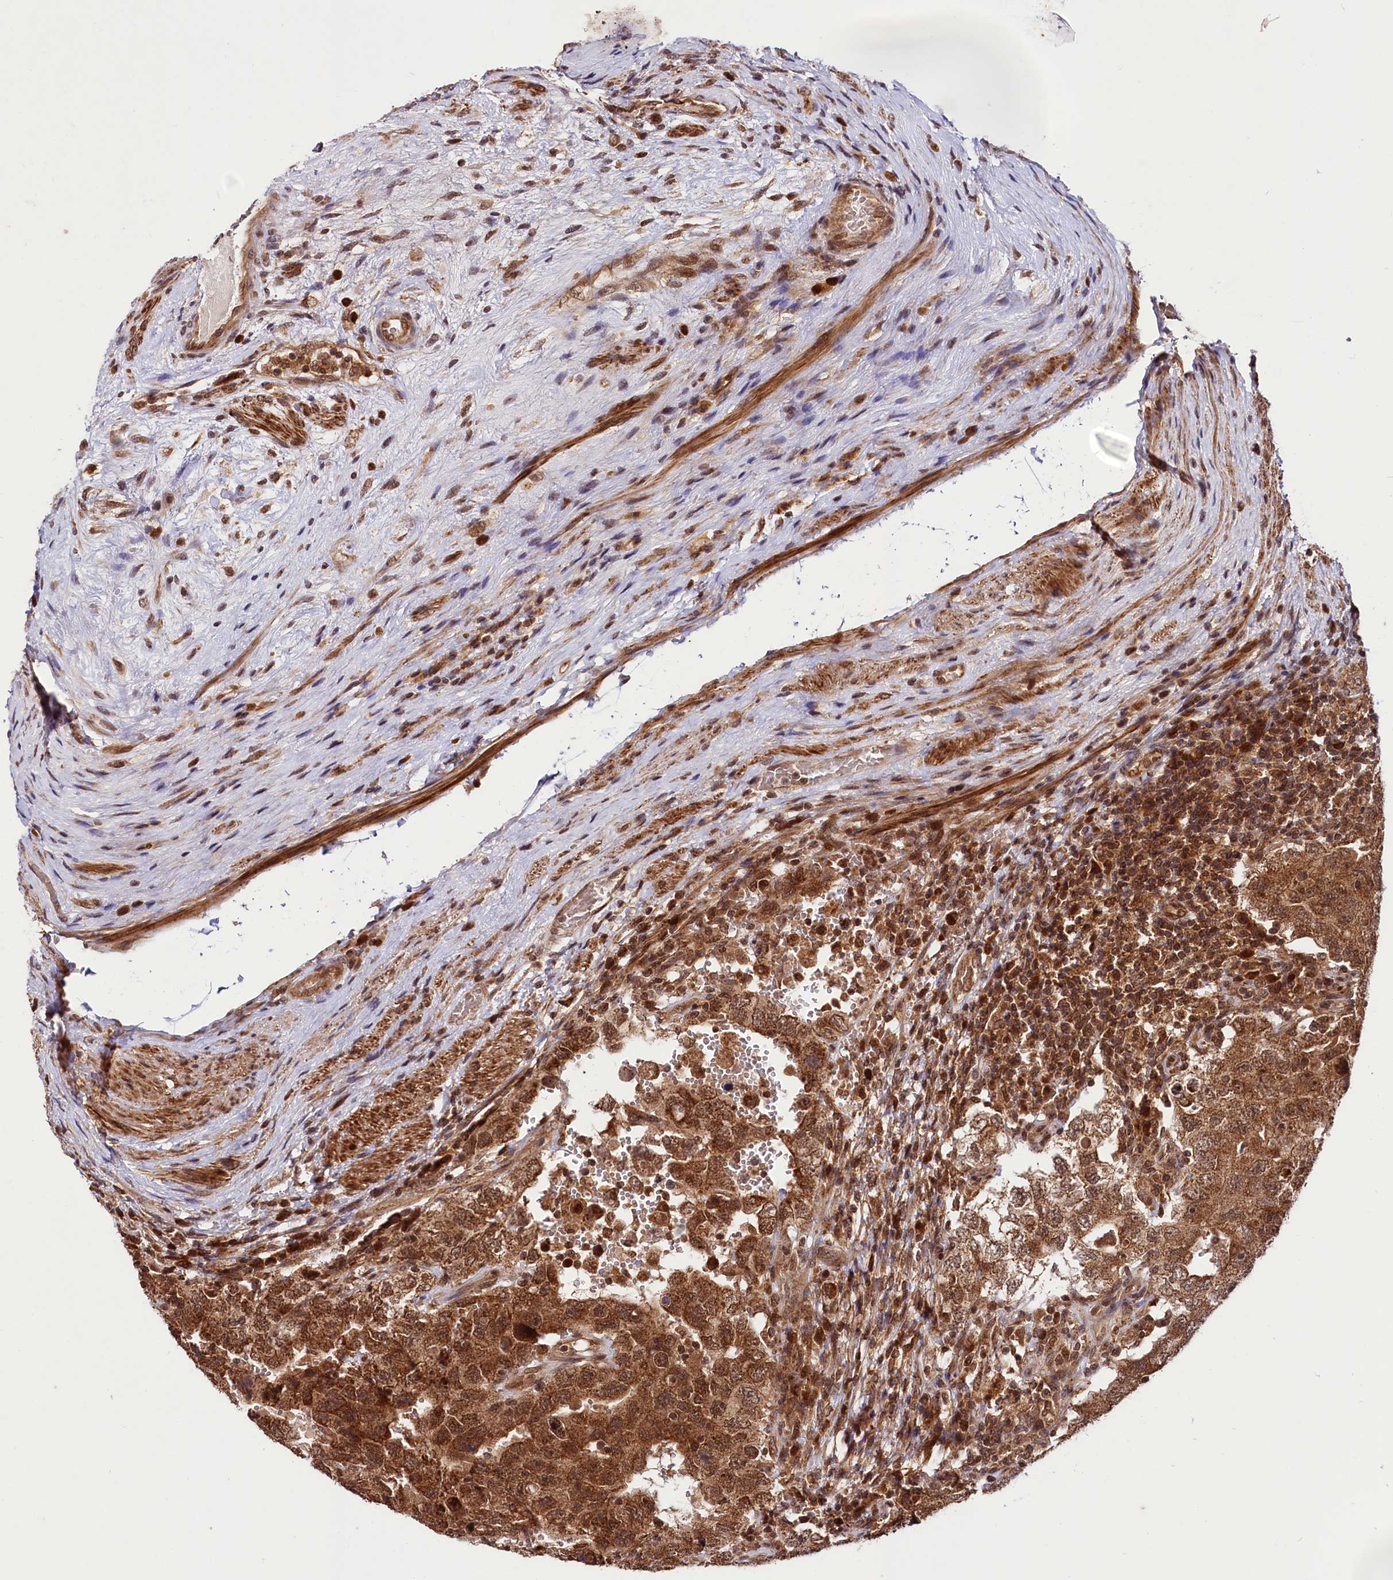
{"staining": {"intensity": "strong", "quantity": ">75%", "location": "cytoplasmic/membranous,nuclear"}, "tissue": "testis cancer", "cell_type": "Tumor cells", "image_type": "cancer", "snomed": [{"axis": "morphology", "description": "Carcinoma, Embryonal, NOS"}, {"axis": "topography", "description": "Testis"}], "caption": "This image displays IHC staining of human embryonal carcinoma (testis), with high strong cytoplasmic/membranous and nuclear positivity in about >75% of tumor cells.", "gene": "UBE3A", "patient": {"sex": "male", "age": 26}}